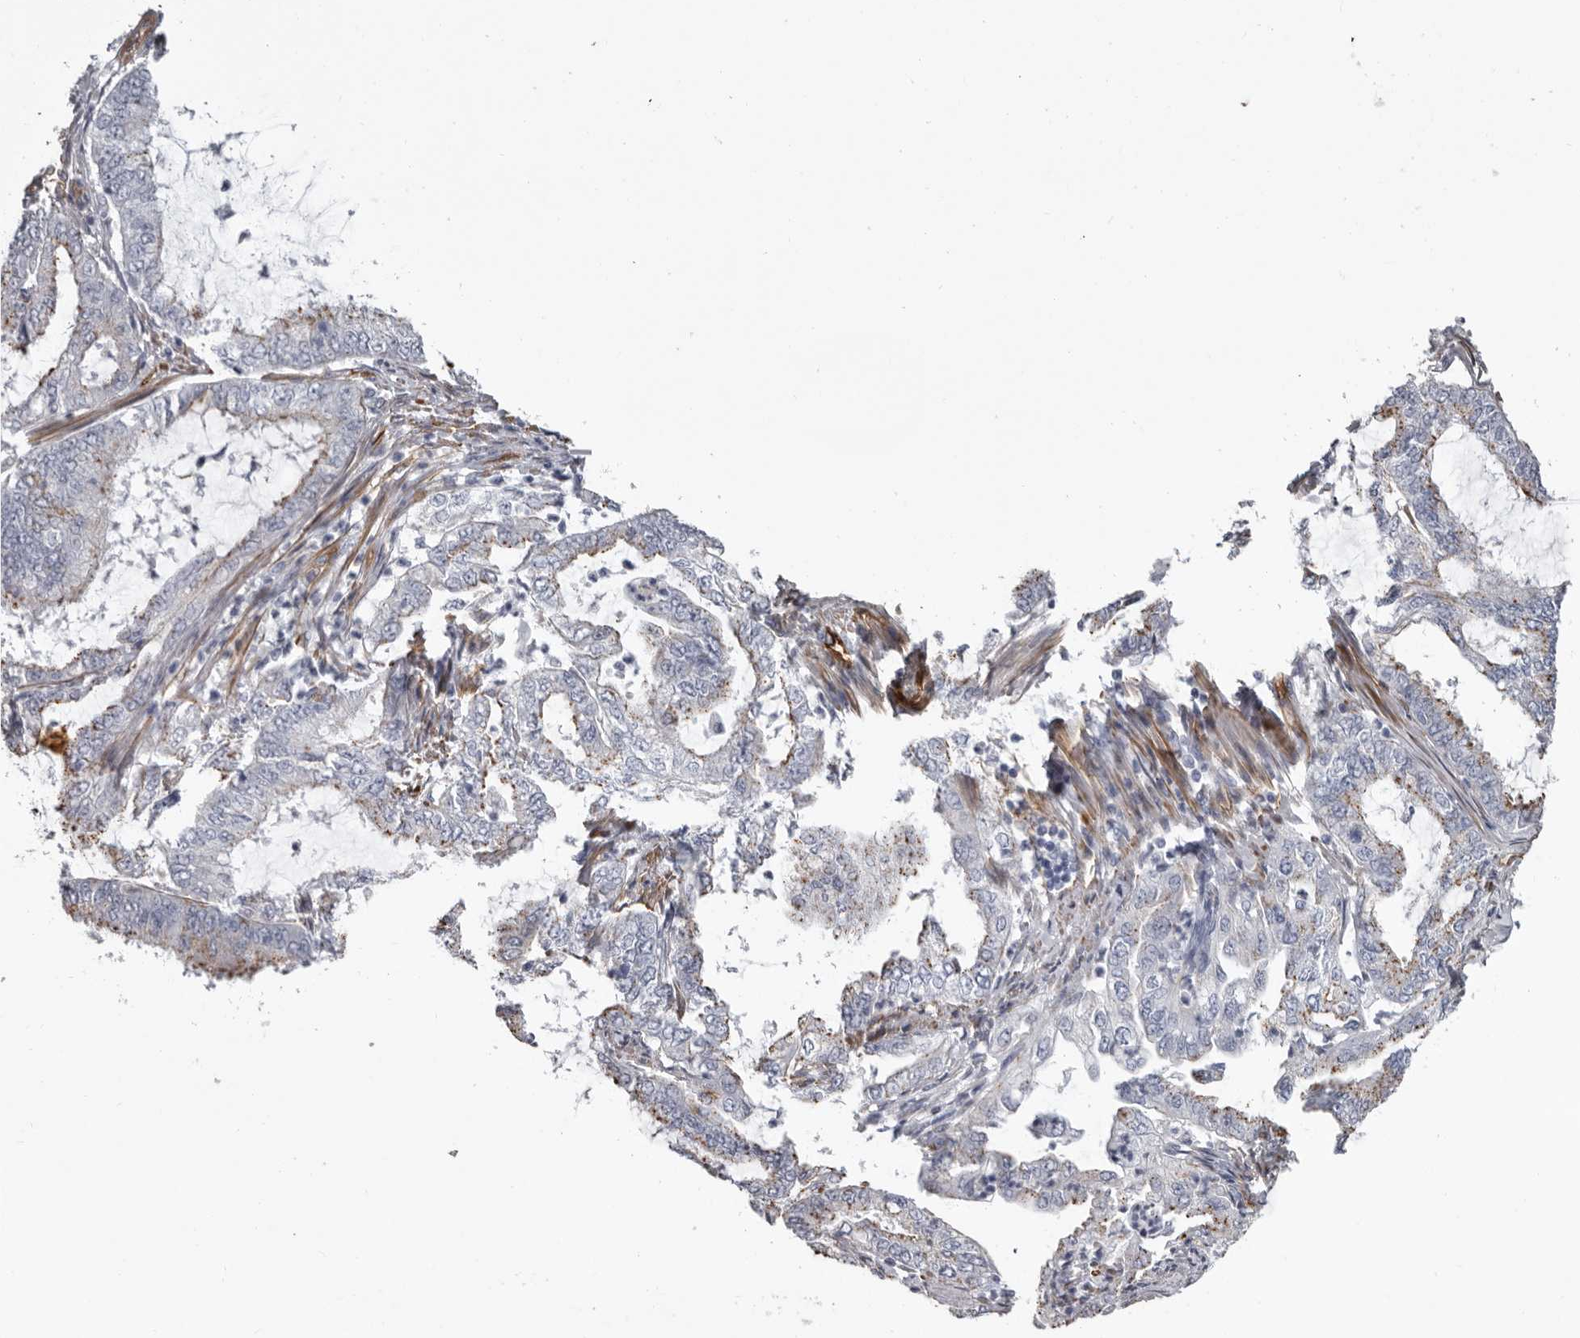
{"staining": {"intensity": "weak", "quantity": "<25%", "location": "cytoplasmic/membranous"}, "tissue": "endometrial cancer", "cell_type": "Tumor cells", "image_type": "cancer", "snomed": [{"axis": "morphology", "description": "Adenocarcinoma, NOS"}, {"axis": "topography", "description": "Endometrium"}], "caption": "High magnification brightfield microscopy of endometrial adenocarcinoma stained with DAB (brown) and counterstained with hematoxylin (blue): tumor cells show no significant expression.", "gene": "ADGRL4", "patient": {"sex": "female", "age": 49}}